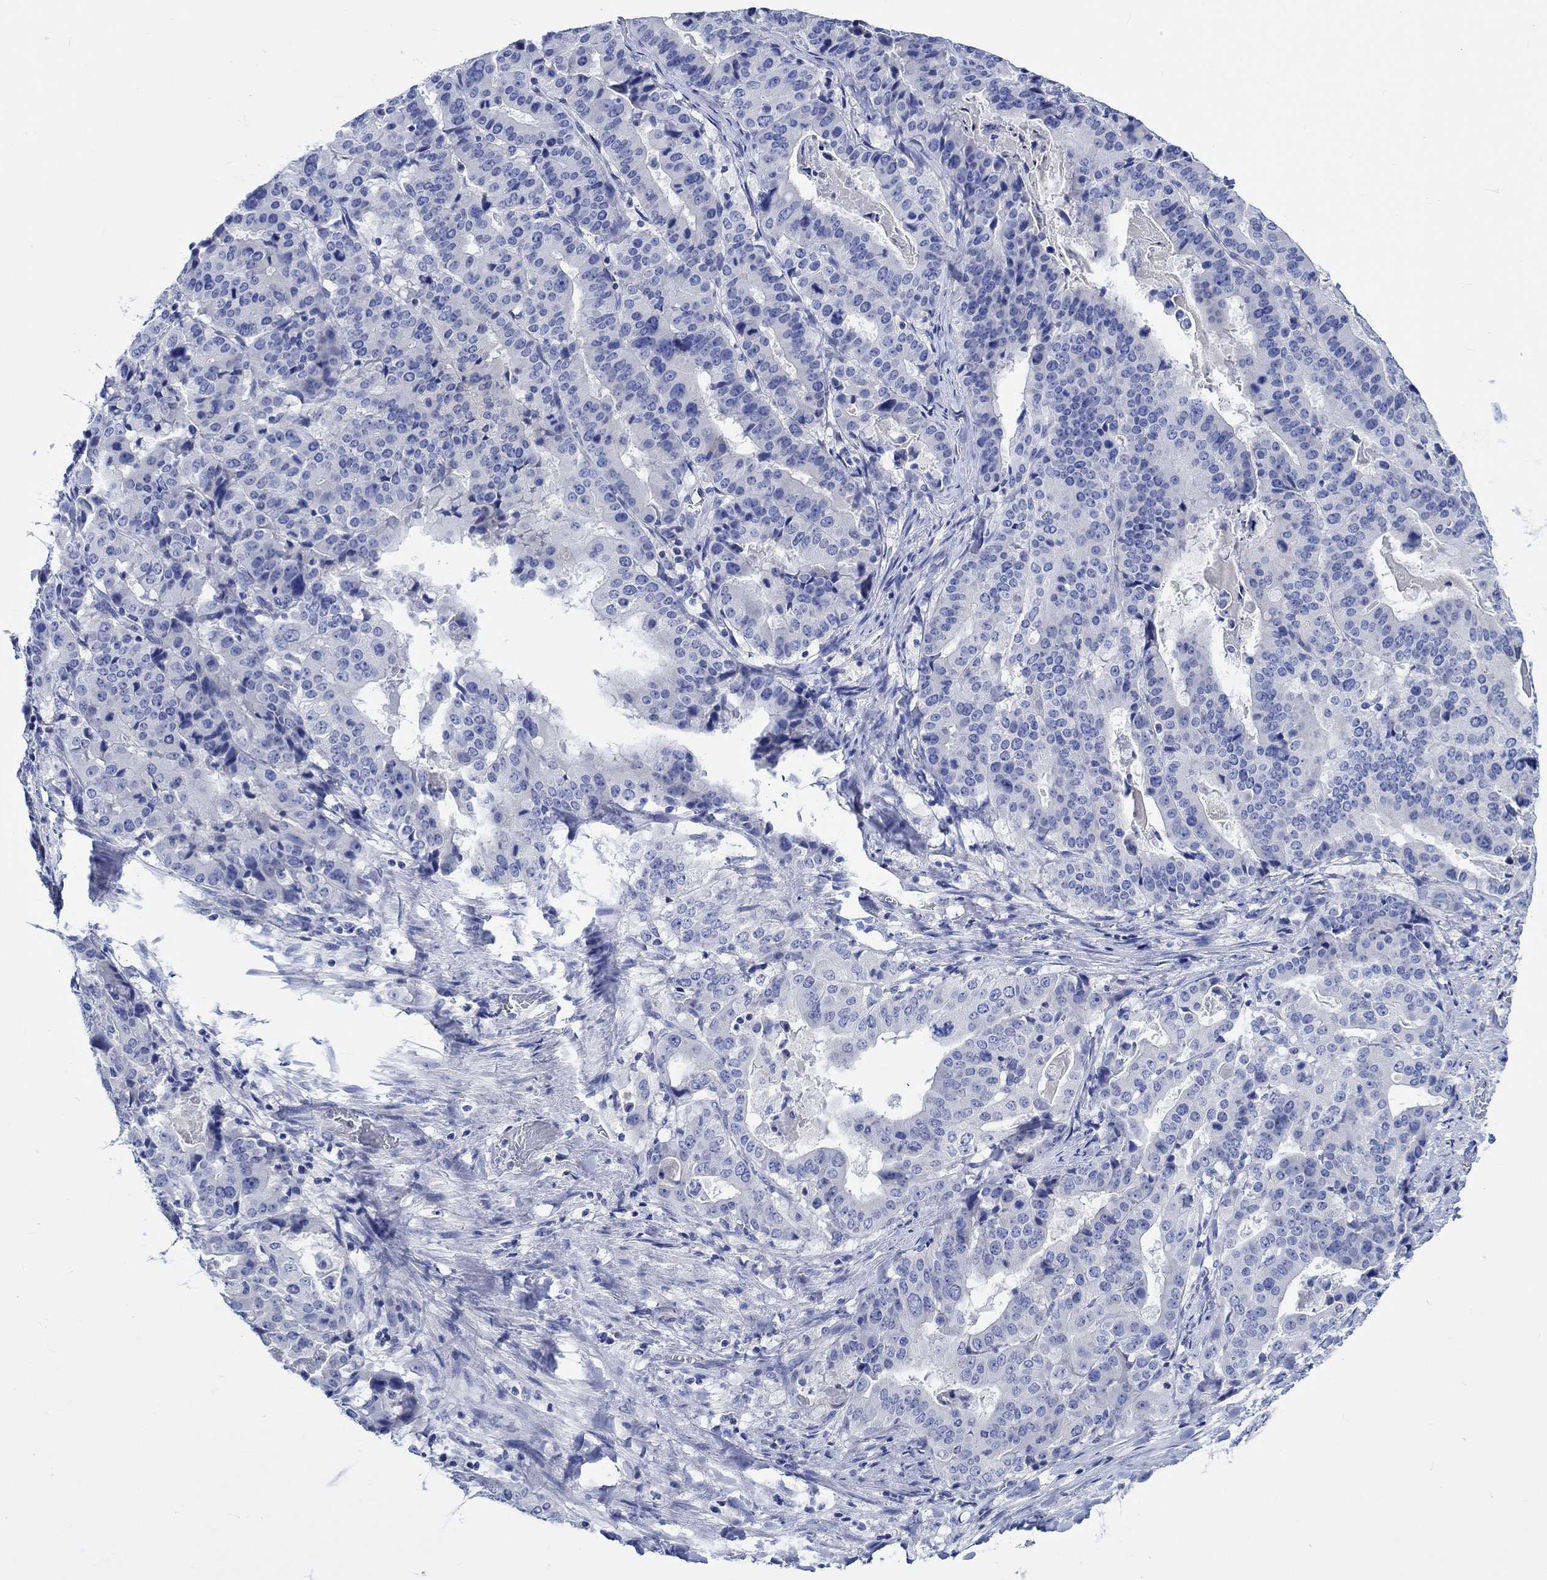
{"staining": {"intensity": "negative", "quantity": "none", "location": "none"}, "tissue": "stomach cancer", "cell_type": "Tumor cells", "image_type": "cancer", "snomed": [{"axis": "morphology", "description": "Adenocarcinoma, NOS"}, {"axis": "topography", "description": "Stomach"}], "caption": "This is an immunohistochemistry image of stomach adenocarcinoma. There is no staining in tumor cells.", "gene": "PTPRN2", "patient": {"sex": "male", "age": 48}}